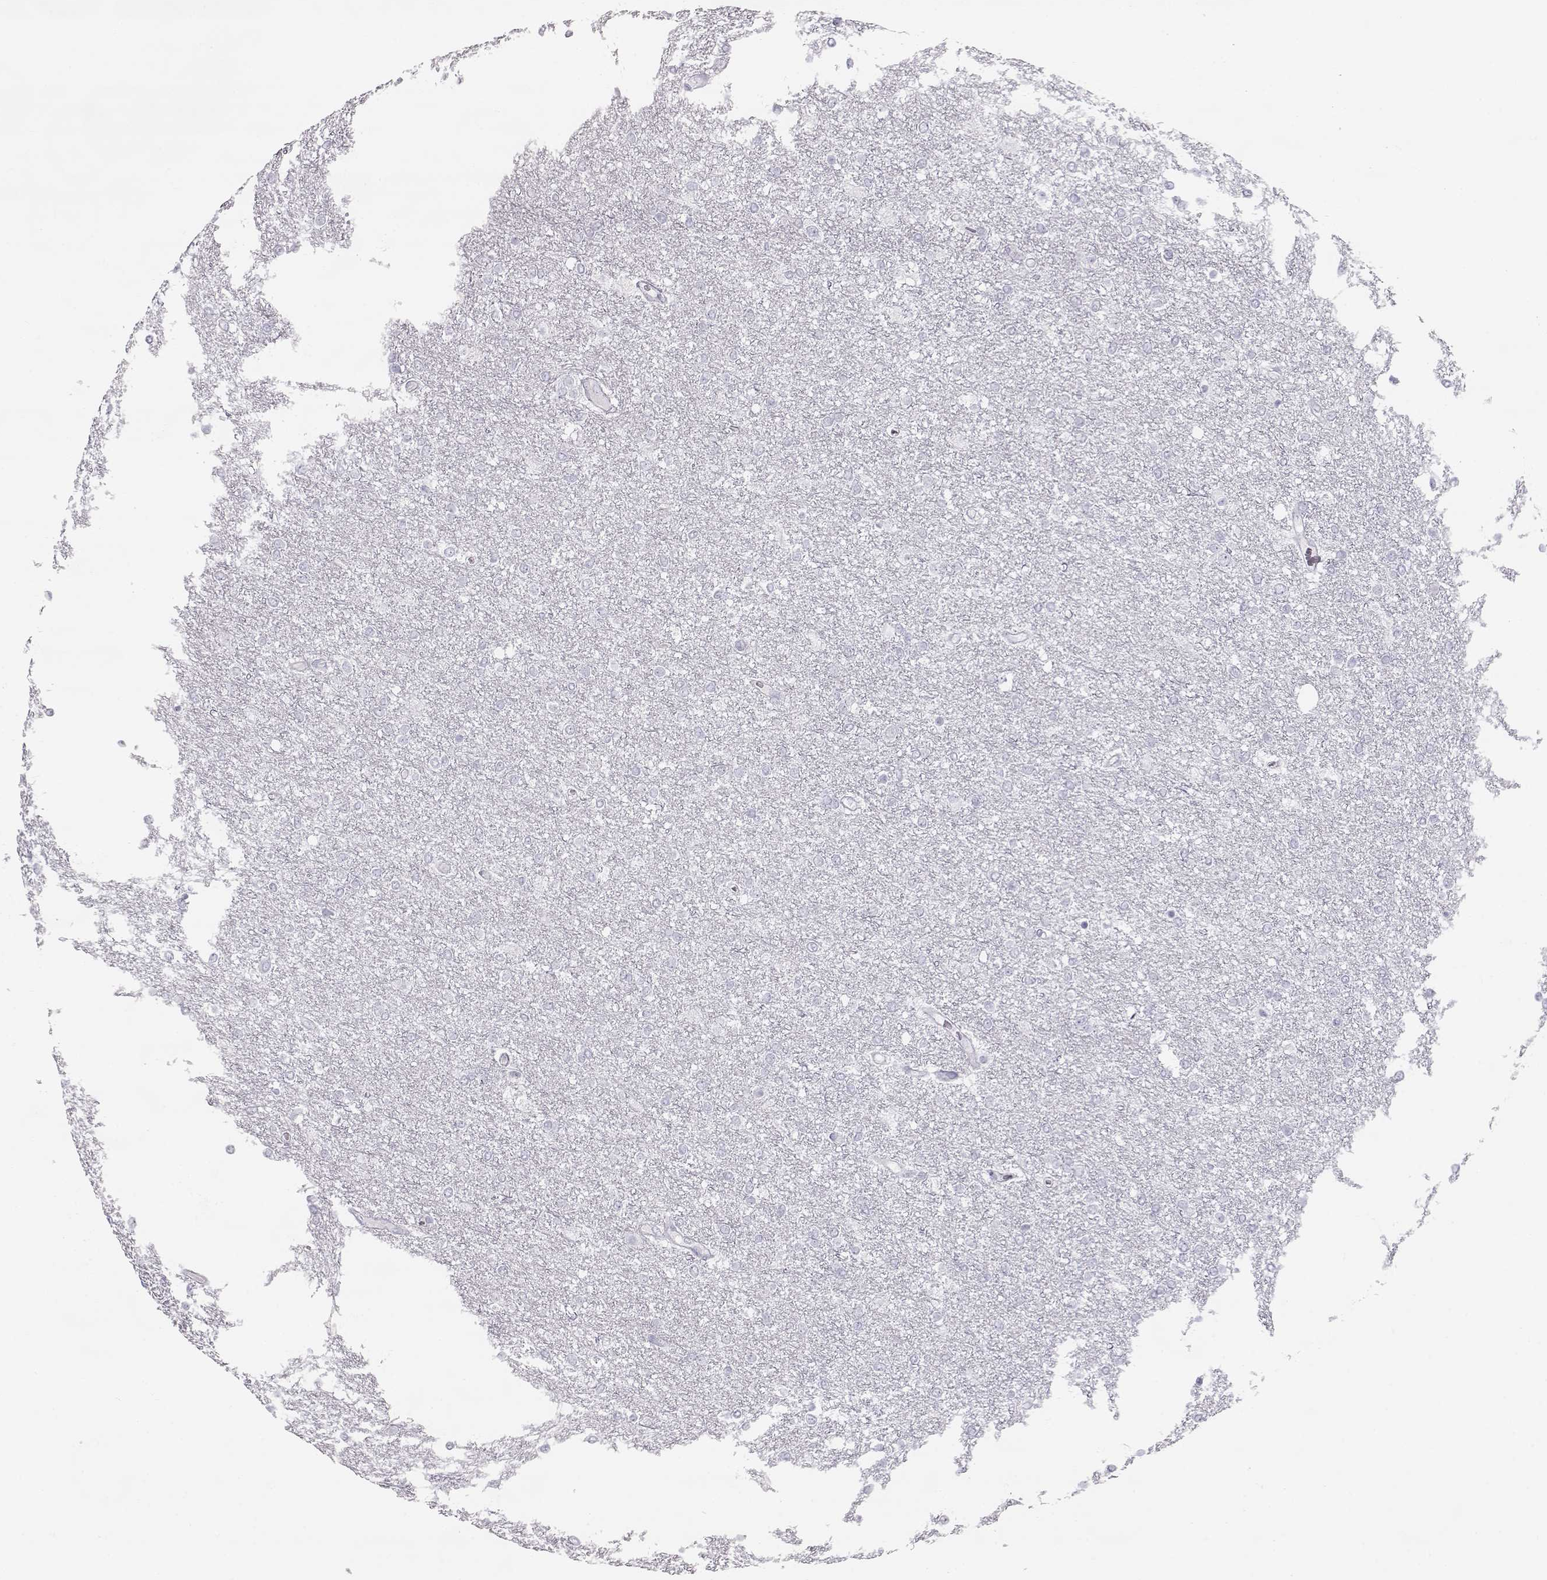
{"staining": {"intensity": "negative", "quantity": "none", "location": "none"}, "tissue": "glioma", "cell_type": "Tumor cells", "image_type": "cancer", "snomed": [{"axis": "morphology", "description": "Glioma, malignant, High grade"}, {"axis": "topography", "description": "Brain"}], "caption": "Tumor cells show no significant positivity in glioma.", "gene": "MIP", "patient": {"sex": "female", "age": 61}}